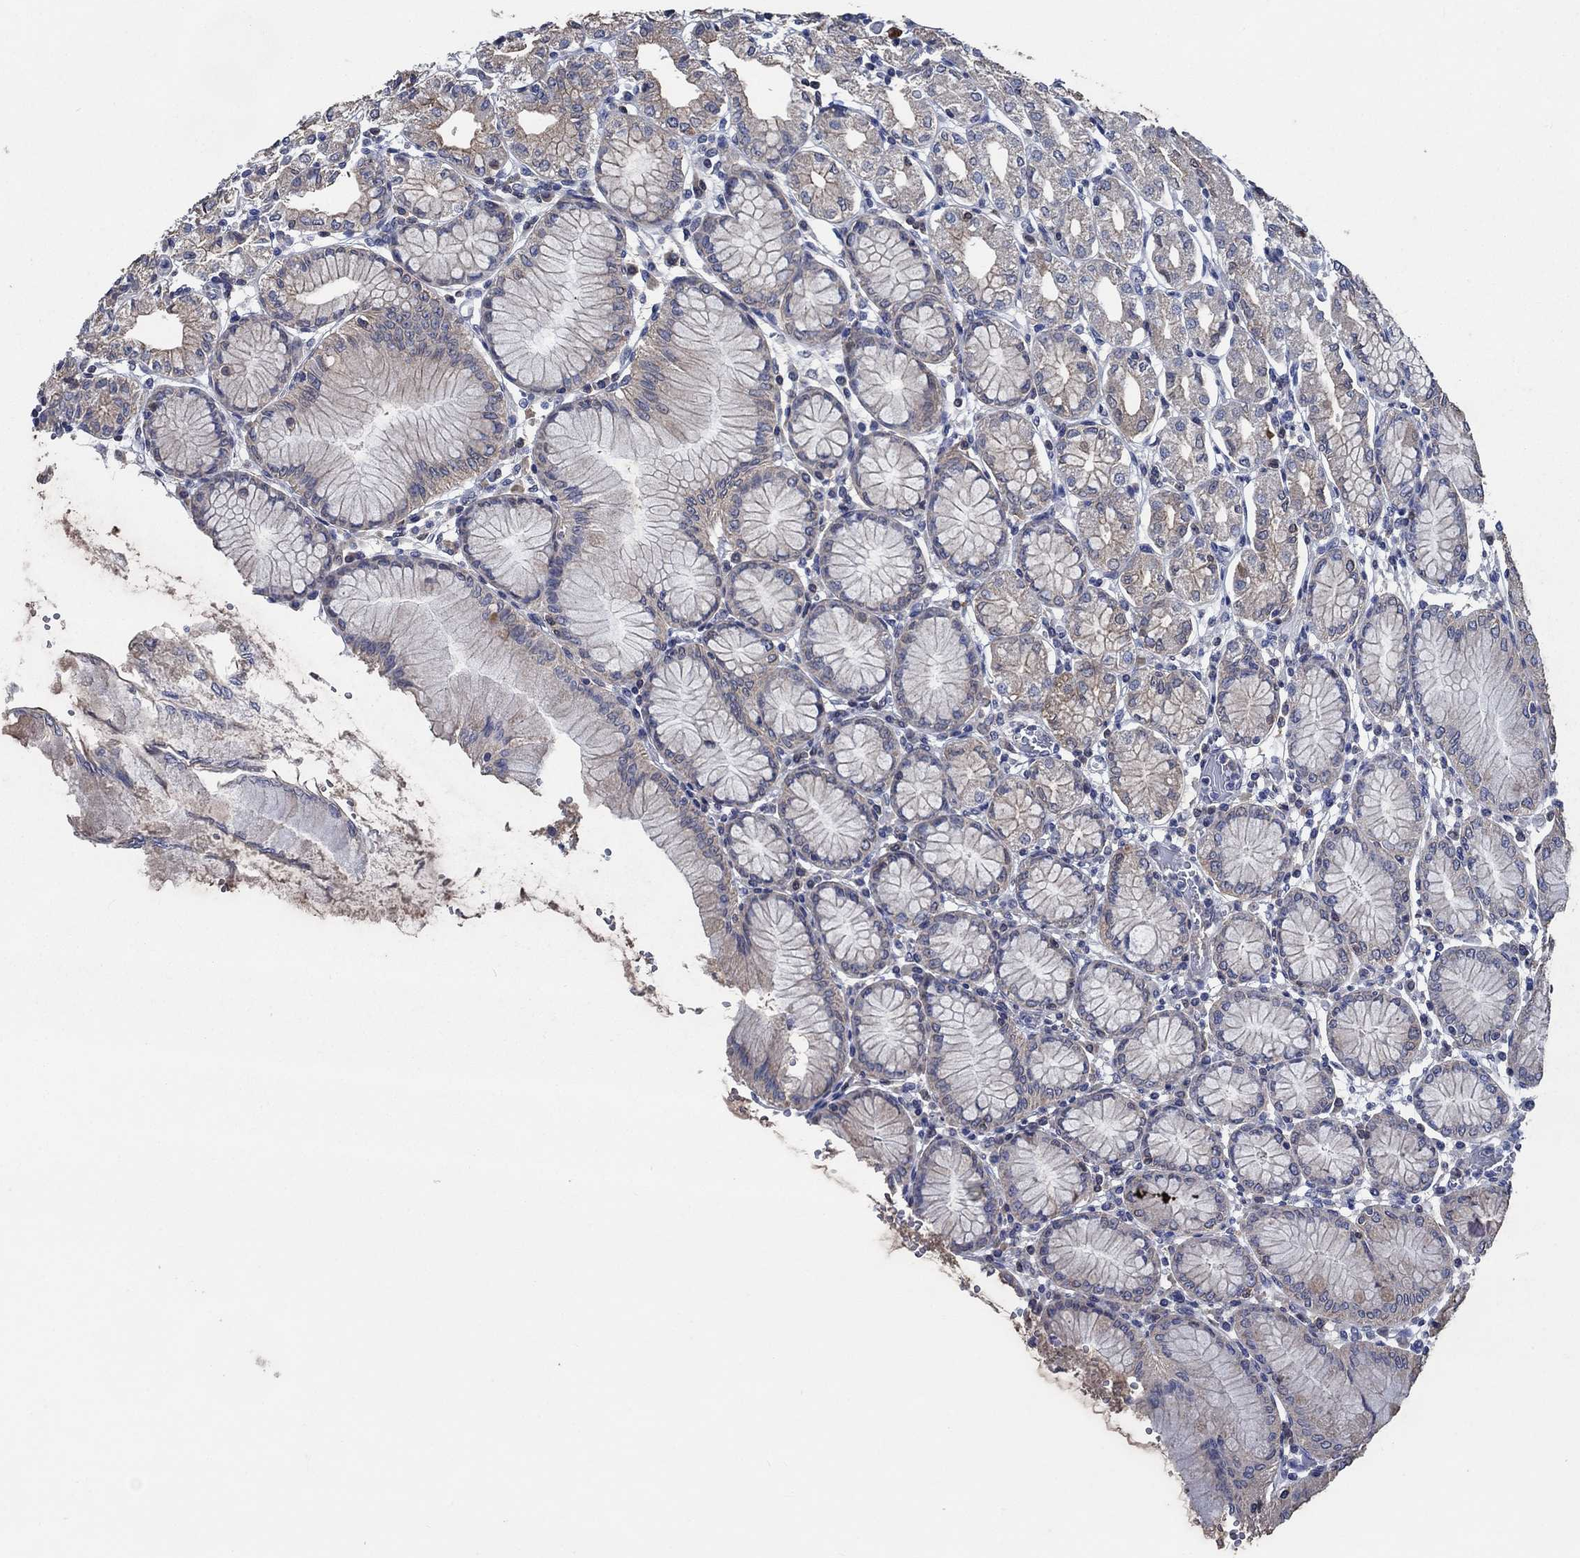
{"staining": {"intensity": "moderate", "quantity": "<25%", "location": "cytoplasmic/membranous"}, "tissue": "stomach", "cell_type": "Glandular cells", "image_type": "normal", "snomed": [{"axis": "morphology", "description": "Normal tissue, NOS"}, {"axis": "topography", "description": "Skeletal muscle"}, {"axis": "topography", "description": "Stomach"}], "caption": "Immunohistochemistry of normal stomach displays low levels of moderate cytoplasmic/membranous expression in approximately <25% of glandular cells.", "gene": "OBSCN", "patient": {"sex": "female", "age": 57}}